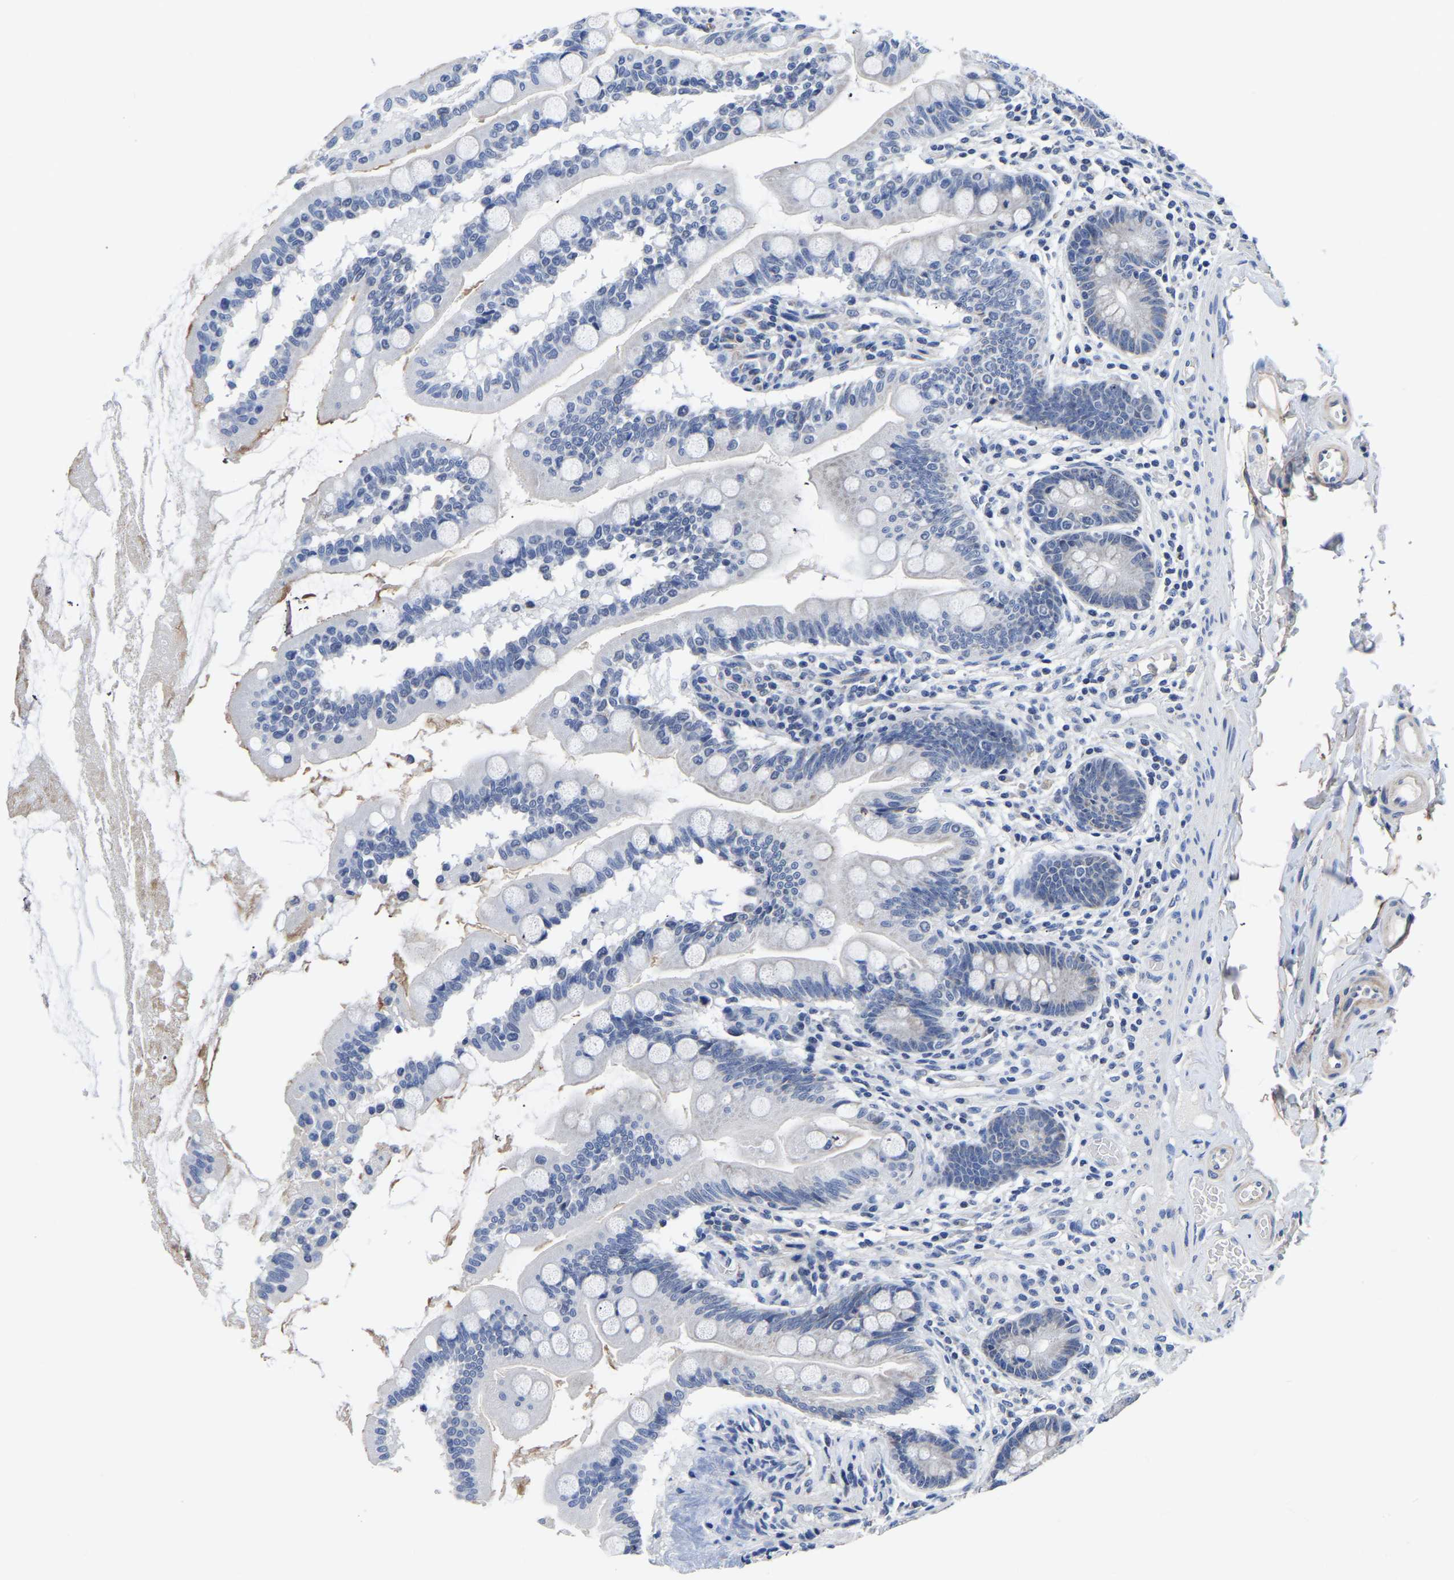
{"staining": {"intensity": "weak", "quantity": "<25%", "location": "cytoplasmic/membranous"}, "tissue": "small intestine", "cell_type": "Glandular cells", "image_type": "normal", "snomed": [{"axis": "morphology", "description": "Normal tissue, NOS"}, {"axis": "topography", "description": "Small intestine"}], "caption": "Immunohistochemical staining of benign human small intestine reveals no significant positivity in glandular cells.", "gene": "FGD5", "patient": {"sex": "female", "age": 56}}